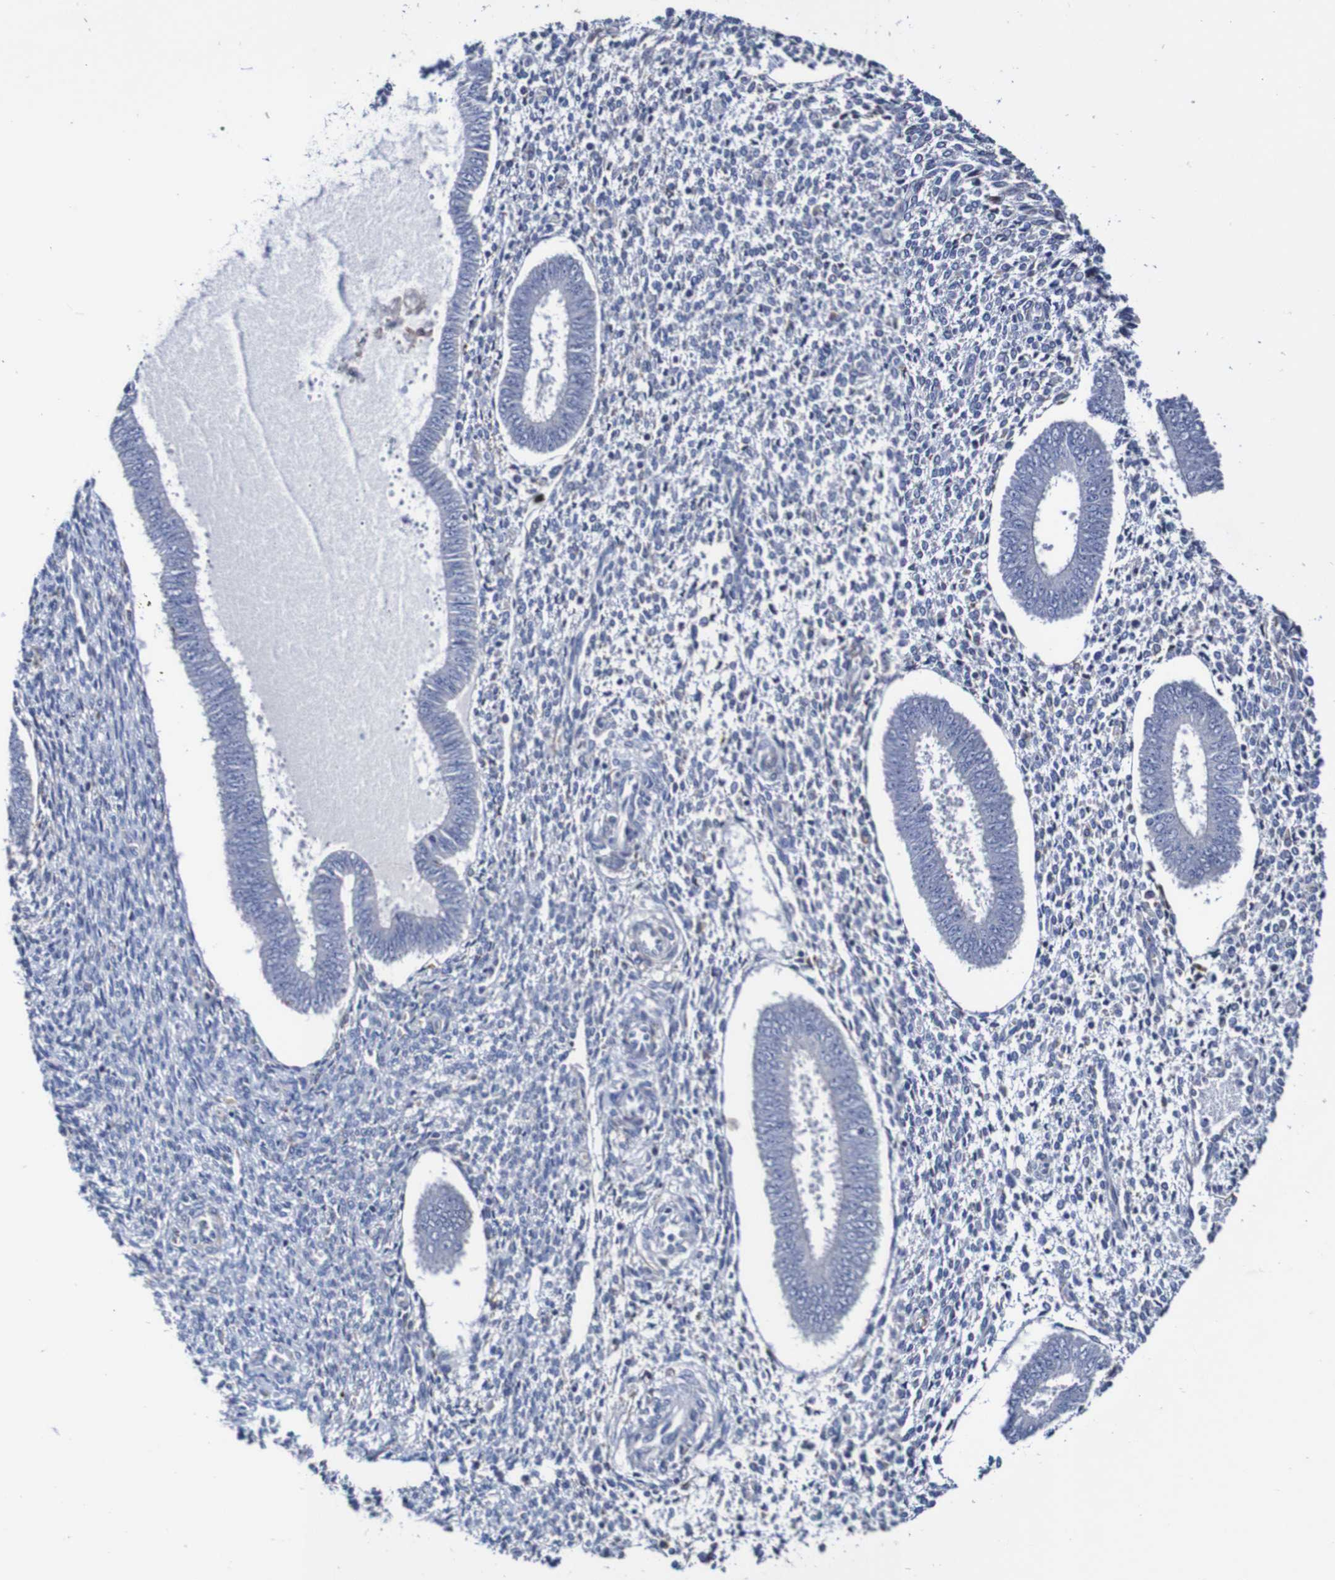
{"staining": {"intensity": "negative", "quantity": "none", "location": "none"}, "tissue": "endometrium", "cell_type": "Cells in endometrial stroma", "image_type": "normal", "snomed": [{"axis": "morphology", "description": "Normal tissue, NOS"}, {"axis": "topography", "description": "Endometrium"}], "caption": "The immunohistochemistry image has no significant positivity in cells in endometrial stroma of endometrium.", "gene": "SEZ6", "patient": {"sex": "female", "age": 35}}